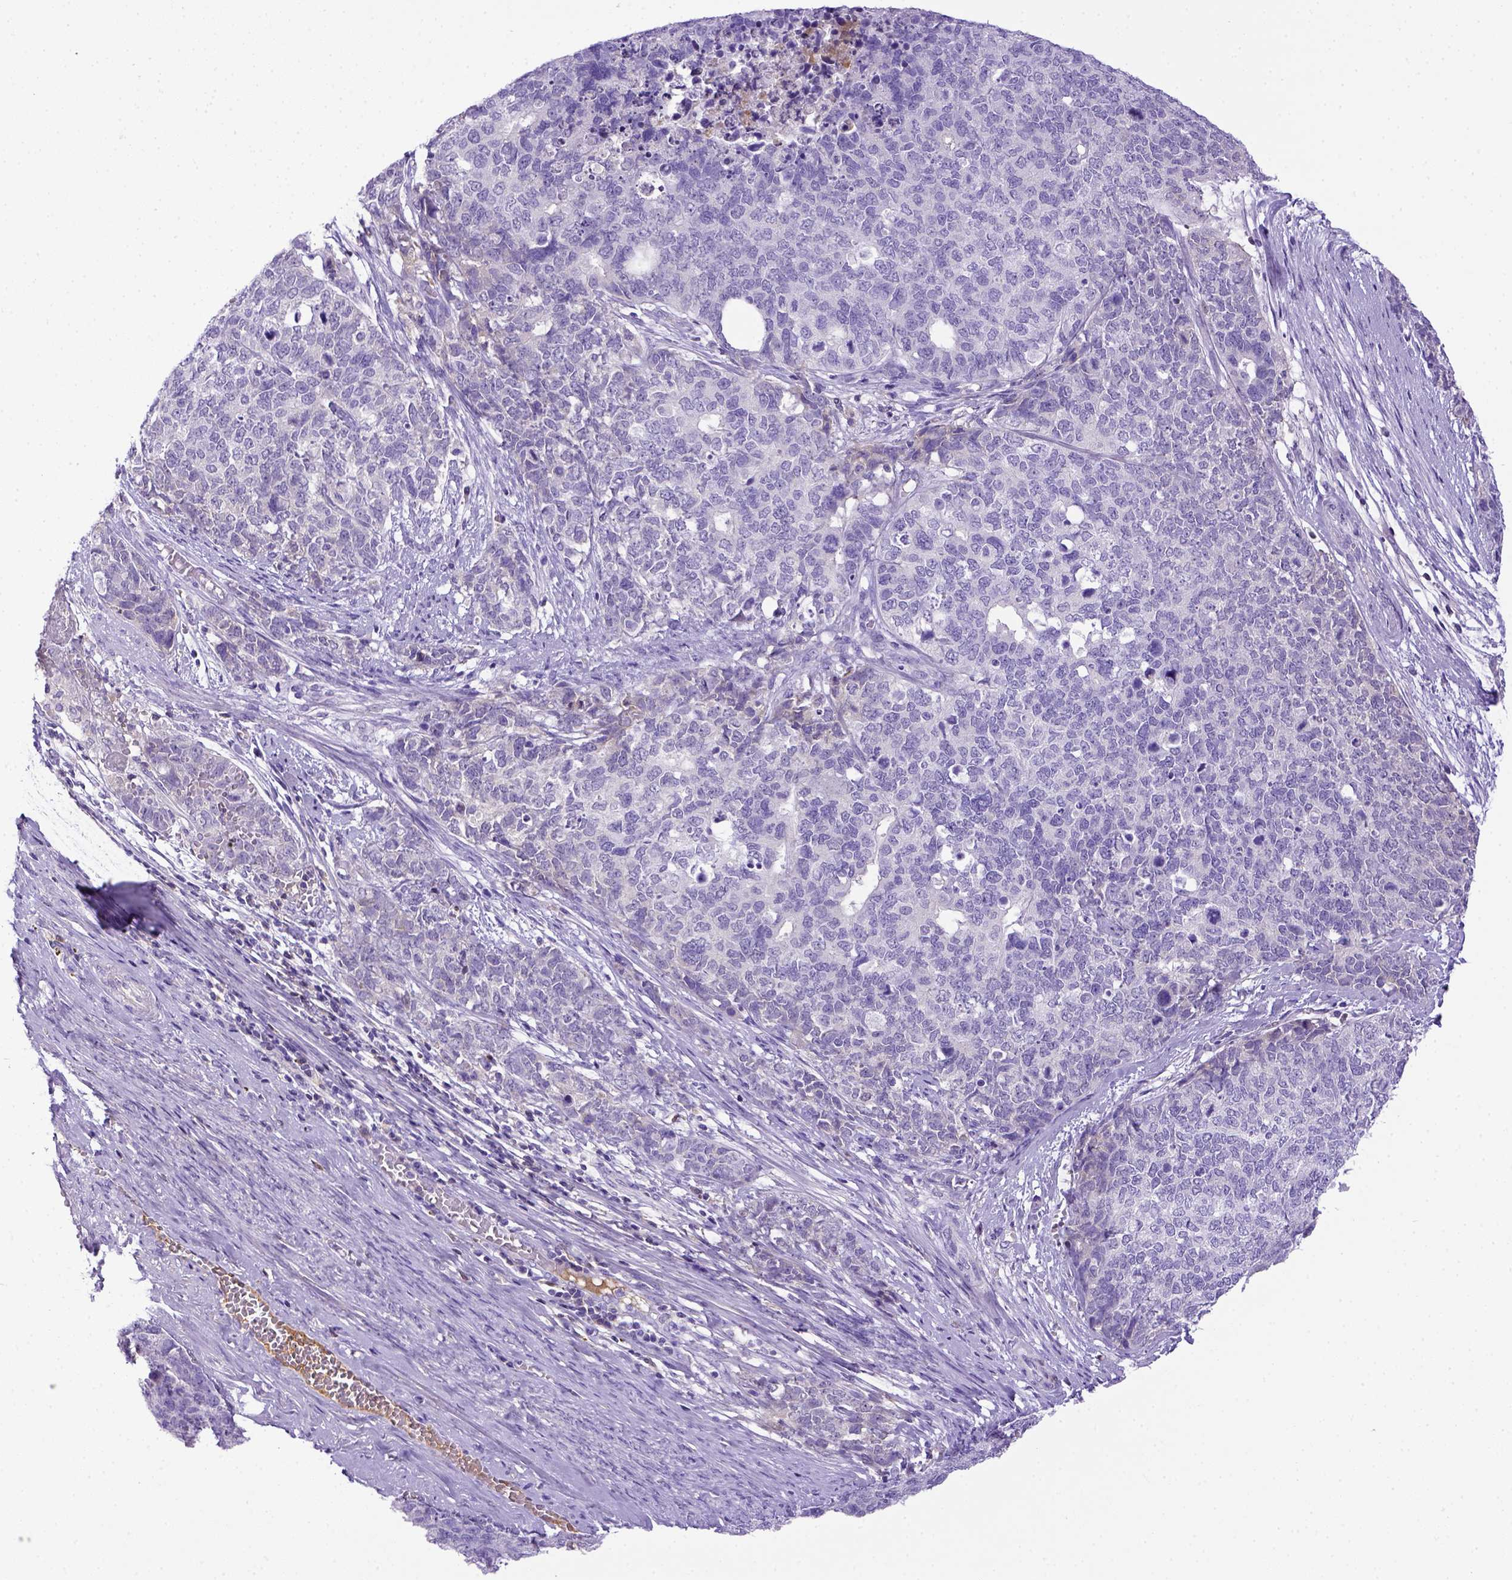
{"staining": {"intensity": "negative", "quantity": "none", "location": "none"}, "tissue": "cervical cancer", "cell_type": "Tumor cells", "image_type": "cancer", "snomed": [{"axis": "morphology", "description": "Squamous cell carcinoma, NOS"}, {"axis": "topography", "description": "Cervix"}], "caption": "Tumor cells show no significant protein expression in cervical cancer. The staining is performed using DAB brown chromogen with nuclei counter-stained in using hematoxylin.", "gene": "ITIH4", "patient": {"sex": "female", "age": 63}}